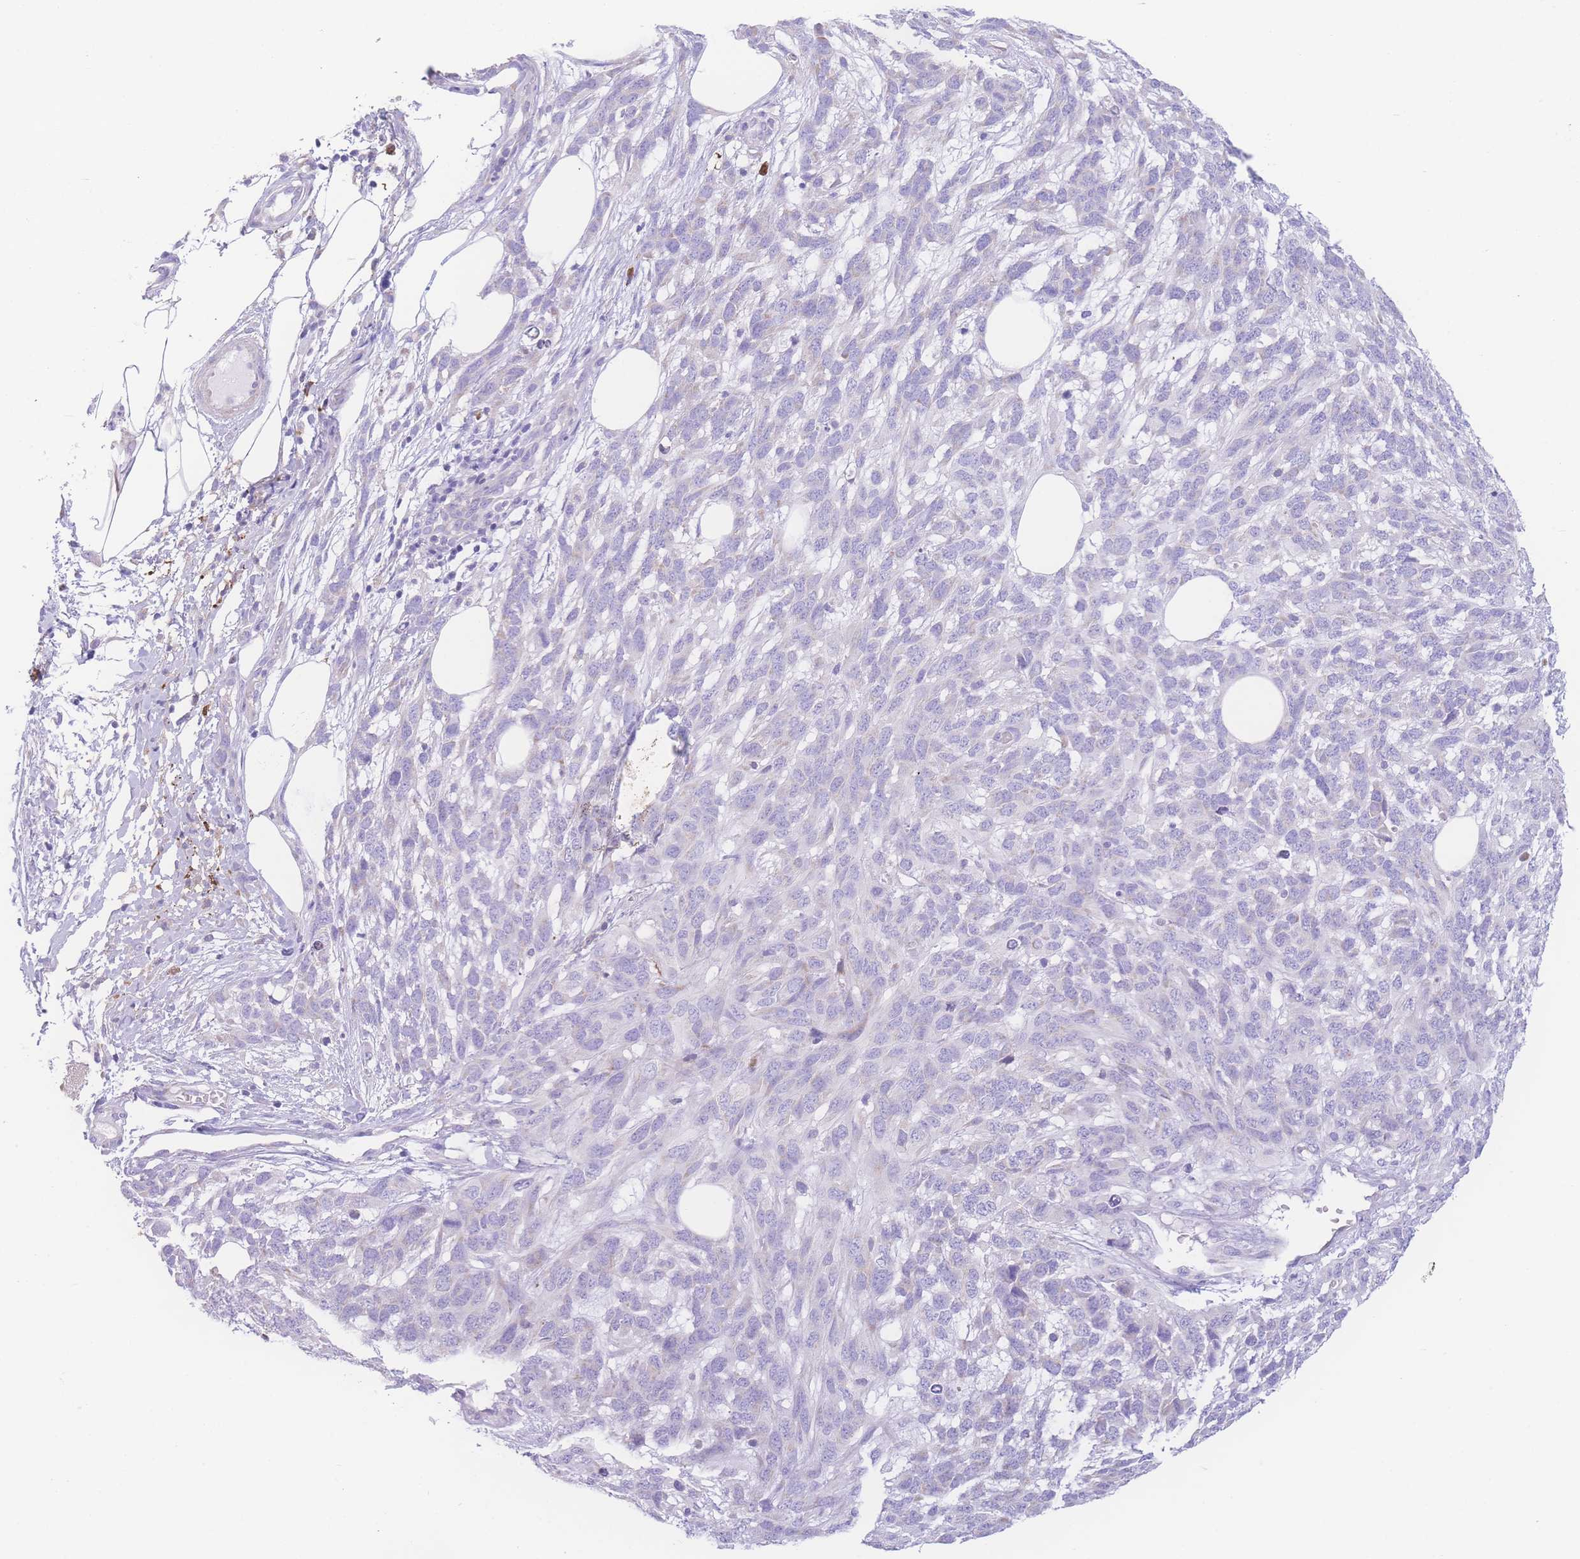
{"staining": {"intensity": "negative", "quantity": "none", "location": "none"}, "tissue": "melanoma", "cell_type": "Tumor cells", "image_type": "cancer", "snomed": [{"axis": "morphology", "description": "Normal morphology"}, {"axis": "morphology", "description": "Malignant melanoma, NOS"}, {"axis": "topography", "description": "Skin"}], "caption": "Tumor cells show no significant expression in malignant melanoma.", "gene": "NBEAL1", "patient": {"sex": "female", "age": 72}}